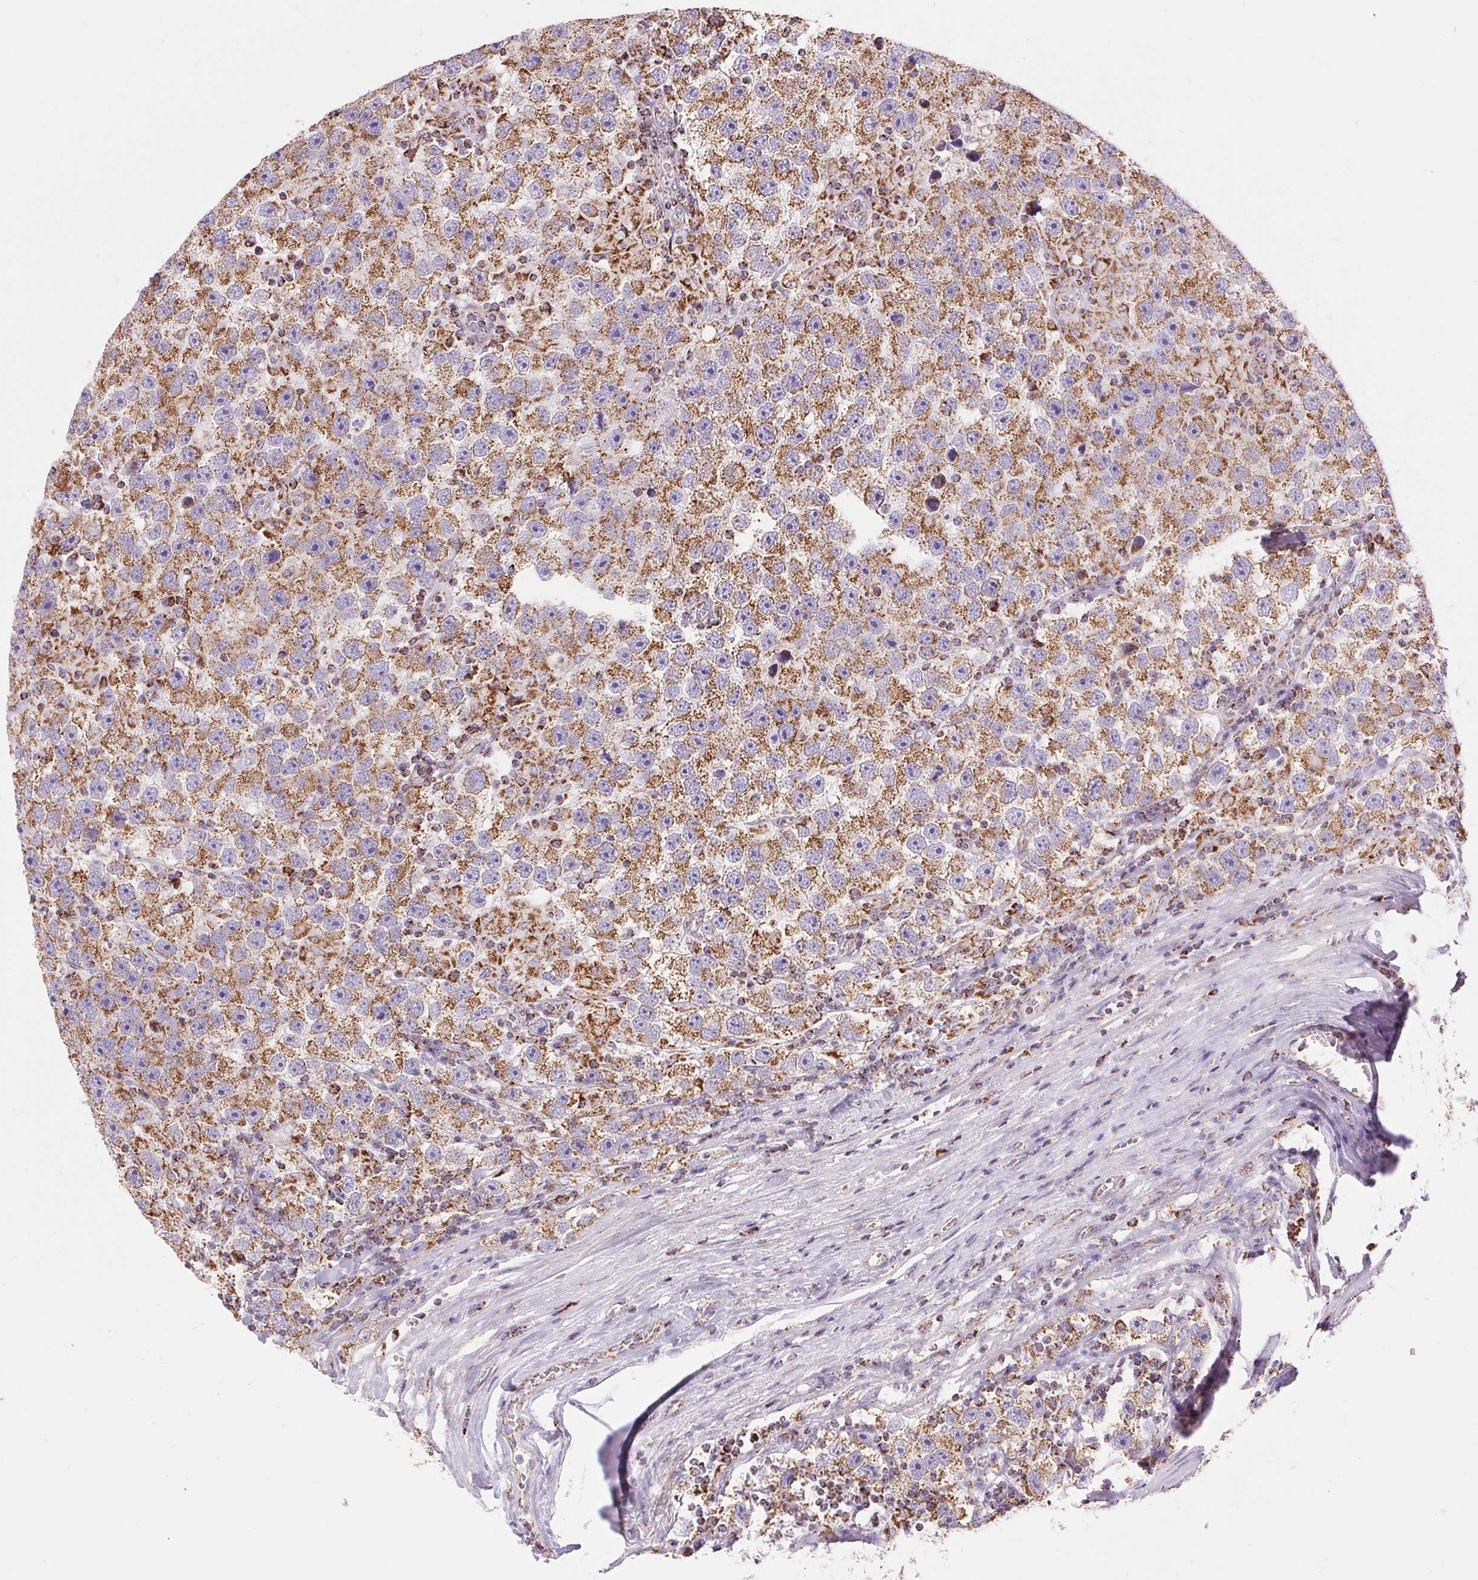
{"staining": {"intensity": "moderate", "quantity": ">75%", "location": "cytoplasmic/membranous"}, "tissue": "testis cancer", "cell_type": "Tumor cells", "image_type": "cancer", "snomed": [{"axis": "morphology", "description": "Seminoma, NOS"}, {"axis": "topography", "description": "Testis"}], "caption": "Immunohistochemical staining of seminoma (testis) displays moderate cytoplasmic/membranous protein positivity in approximately >75% of tumor cells.", "gene": "ATP5PB", "patient": {"sex": "male", "age": 26}}